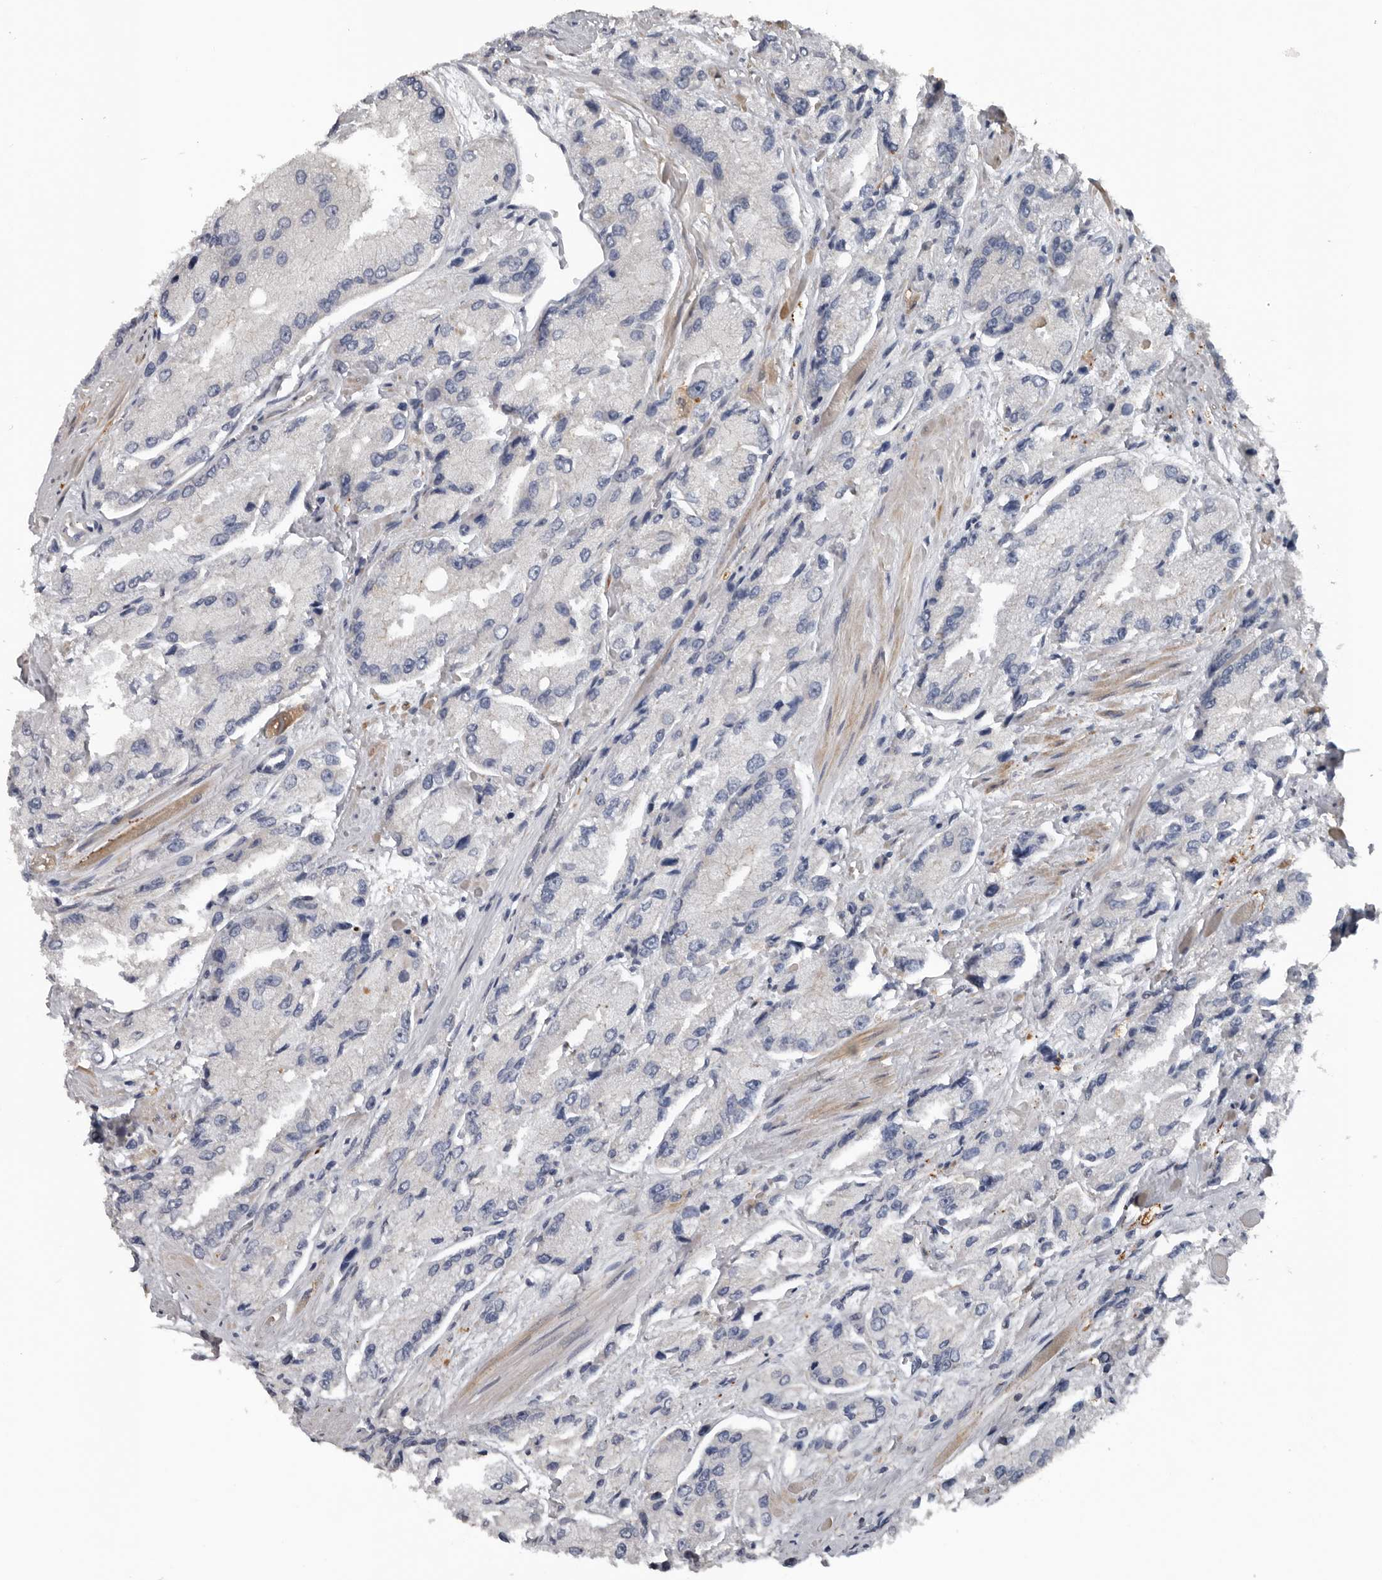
{"staining": {"intensity": "negative", "quantity": "none", "location": "none"}, "tissue": "prostate cancer", "cell_type": "Tumor cells", "image_type": "cancer", "snomed": [{"axis": "morphology", "description": "Adenocarcinoma, High grade"}, {"axis": "topography", "description": "Prostate"}], "caption": "Protein analysis of adenocarcinoma (high-grade) (prostate) displays no significant staining in tumor cells. (DAB immunohistochemistry (IHC), high magnification).", "gene": "FABP7", "patient": {"sex": "male", "age": 58}}